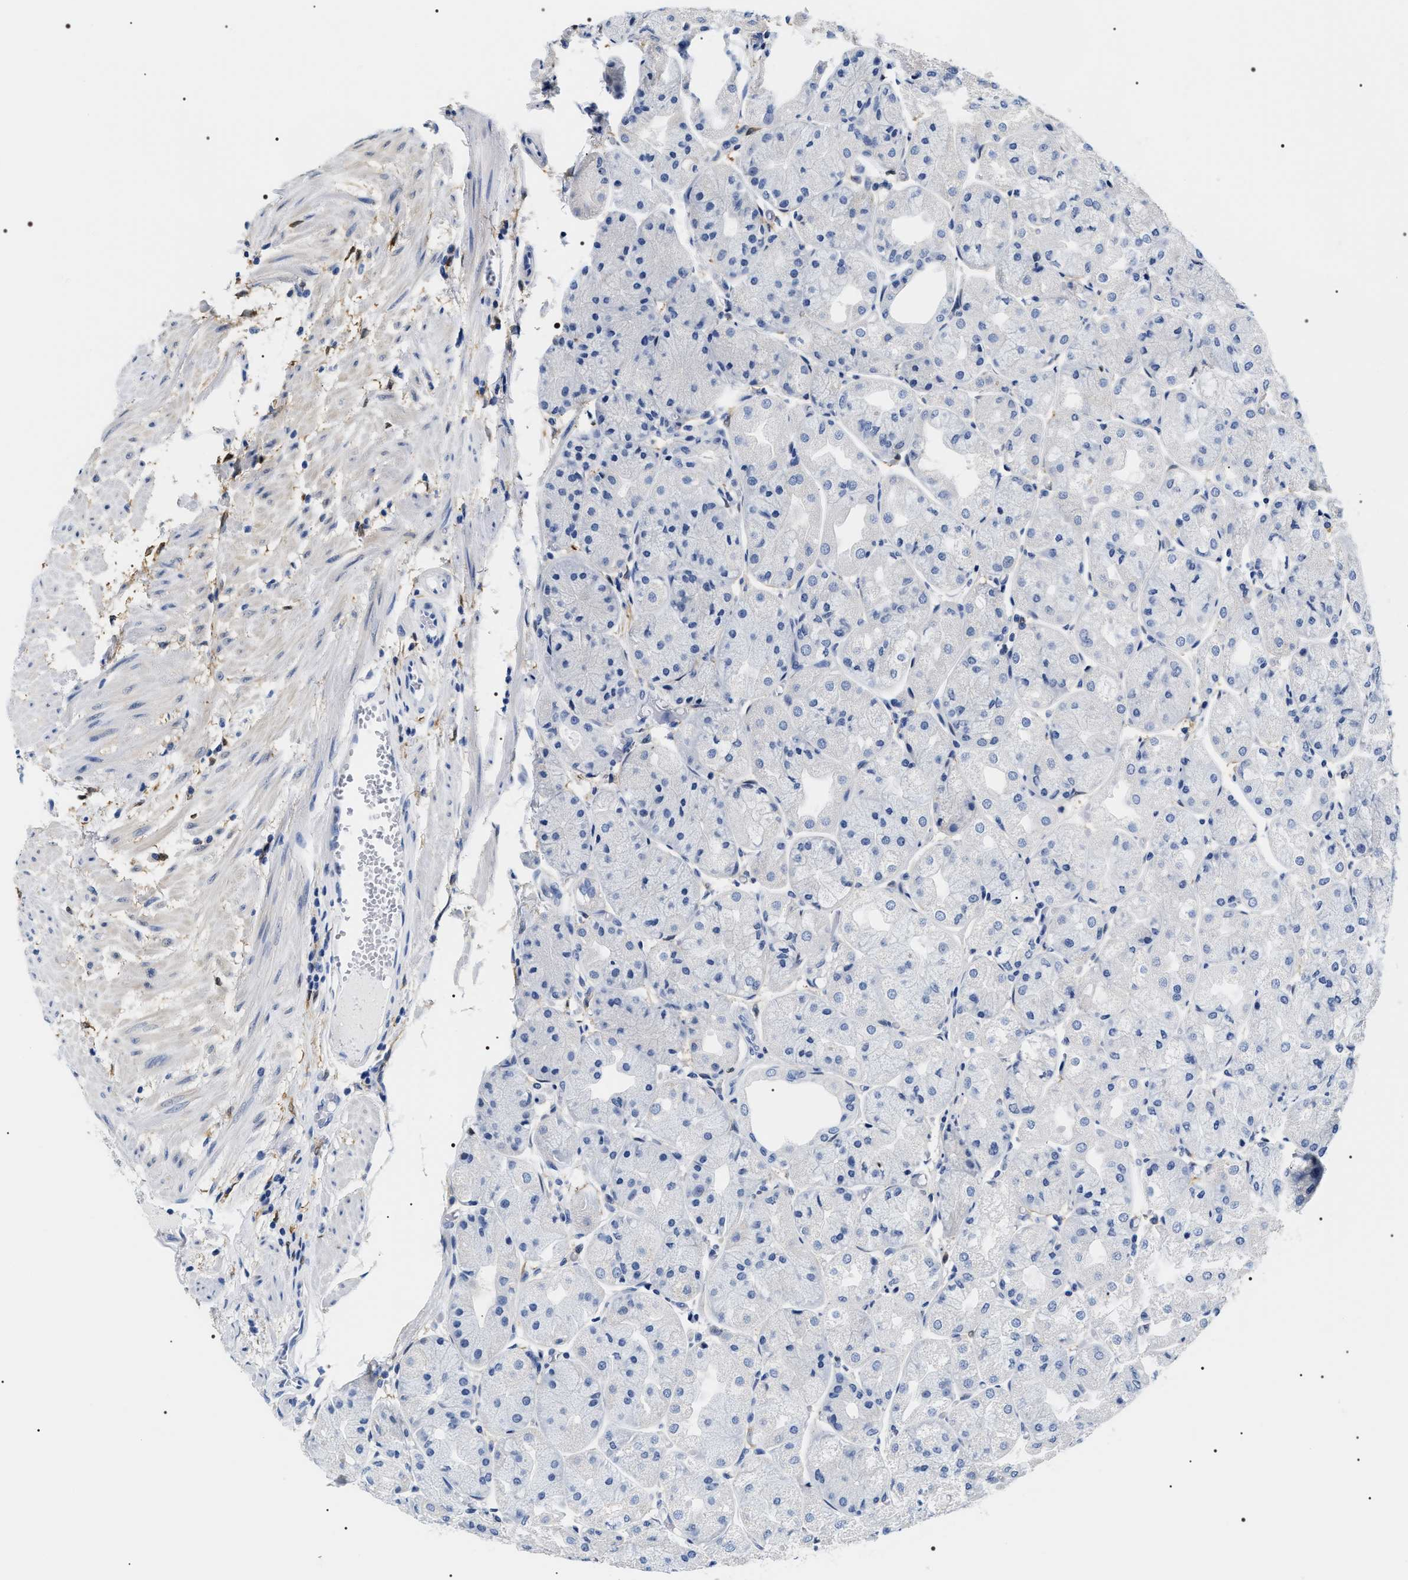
{"staining": {"intensity": "weak", "quantity": "<25%", "location": "cytoplasmic/membranous"}, "tissue": "stomach", "cell_type": "Glandular cells", "image_type": "normal", "snomed": [{"axis": "morphology", "description": "Normal tissue, NOS"}, {"axis": "topography", "description": "Stomach, upper"}], "caption": "This is an immunohistochemistry (IHC) histopathology image of unremarkable human stomach. There is no positivity in glandular cells.", "gene": "ADH4", "patient": {"sex": "male", "age": 72}}